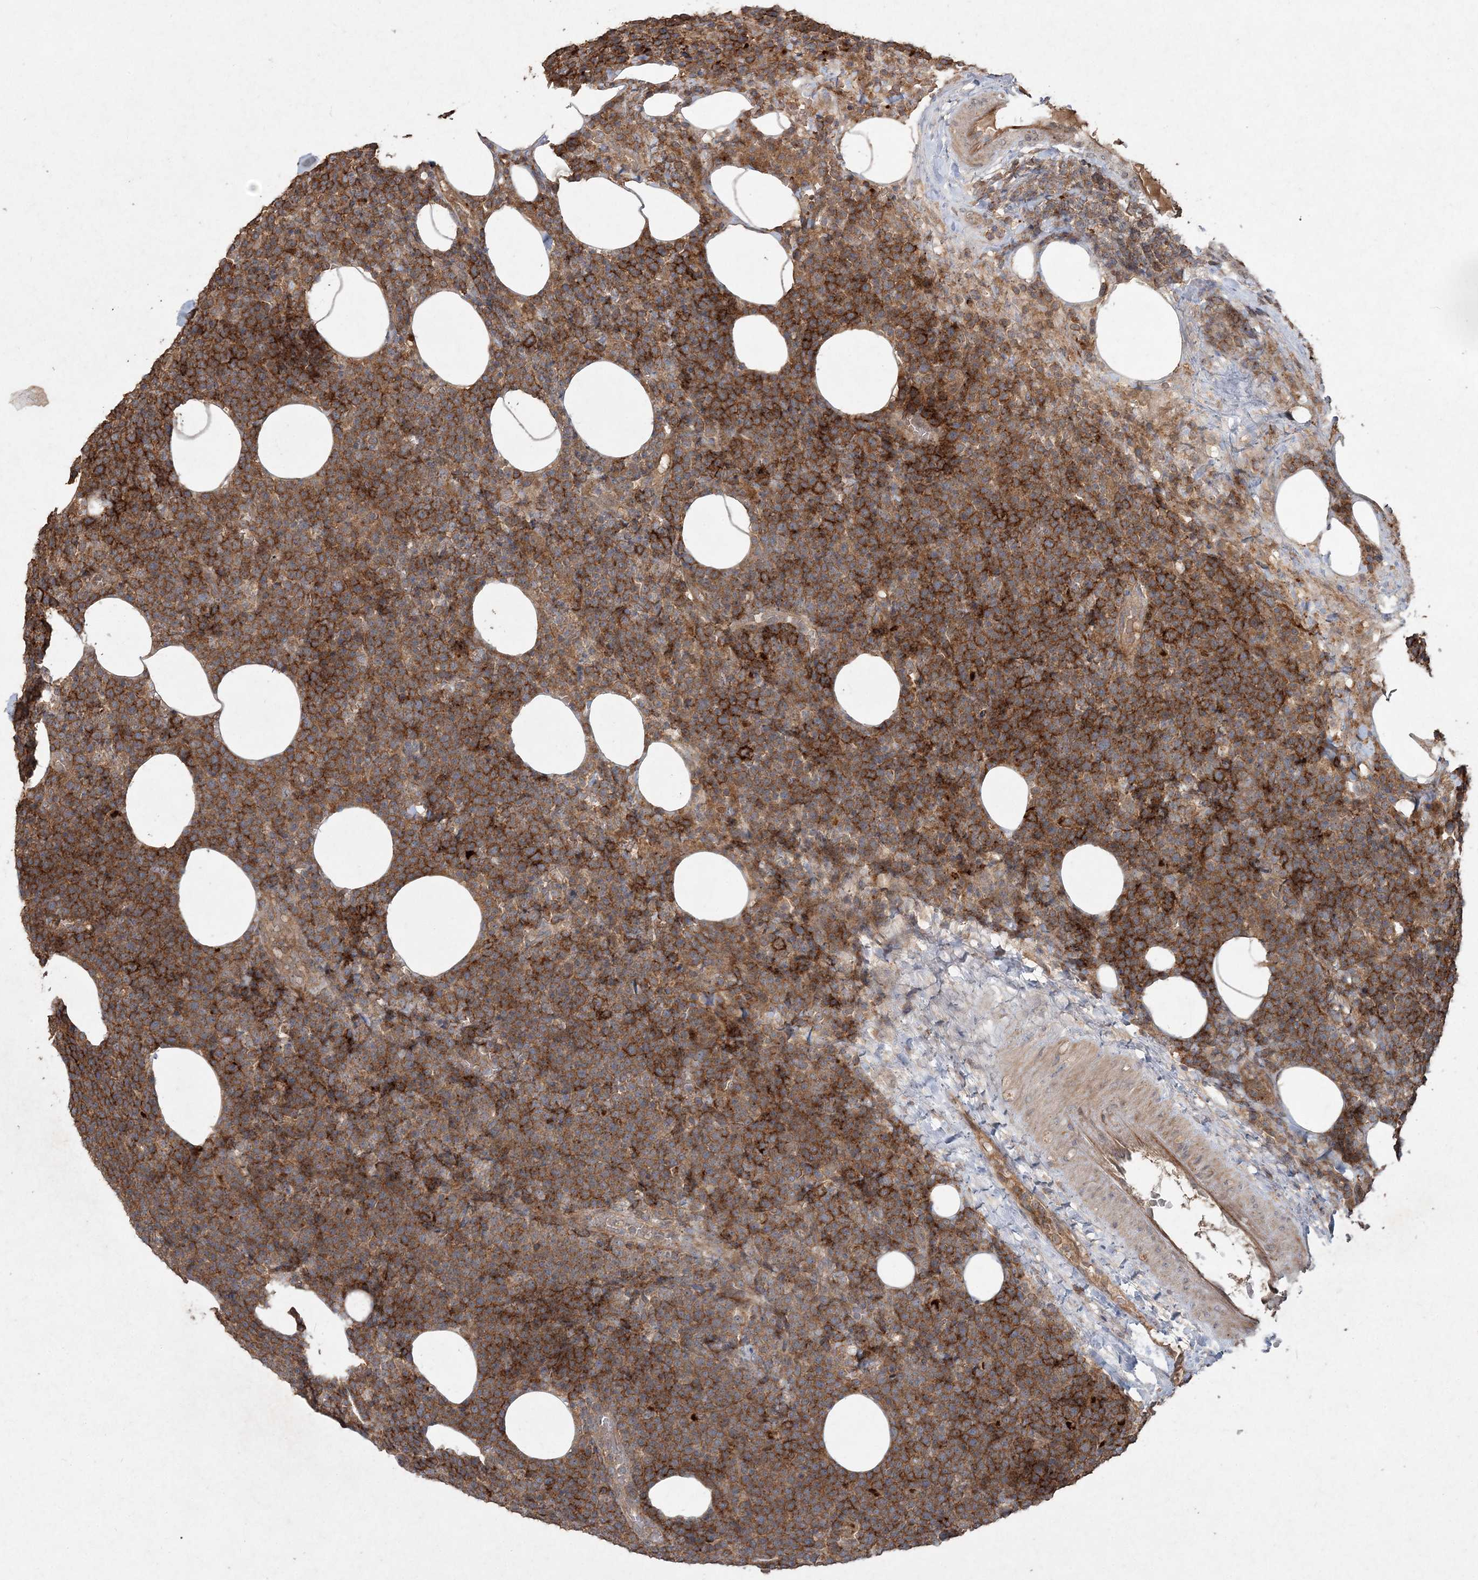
{"staining": {"intensity": "moderate", "quantity": ">75%", "location": "cytoplasmic/membranous"}, "tissue": "lymphoma", "cell_type": "Tumor cells", "image_type": "cancer", "snomed": [{"axis": "morphology", "description": "Malignant lymphoma, non-Hodgkin's type, High grade"}, {"axis": "topography", "description": "Lymph node"}], "caption": "A micrograph of human malignant lymphoma, non-Hodgkin's type (high-grade) stained for a protein shows moderate cytoplasmic/membranous brown staining in tumor cells.", "gene": "SPRY1", "patient": {"sex": "male", "age": 61}}